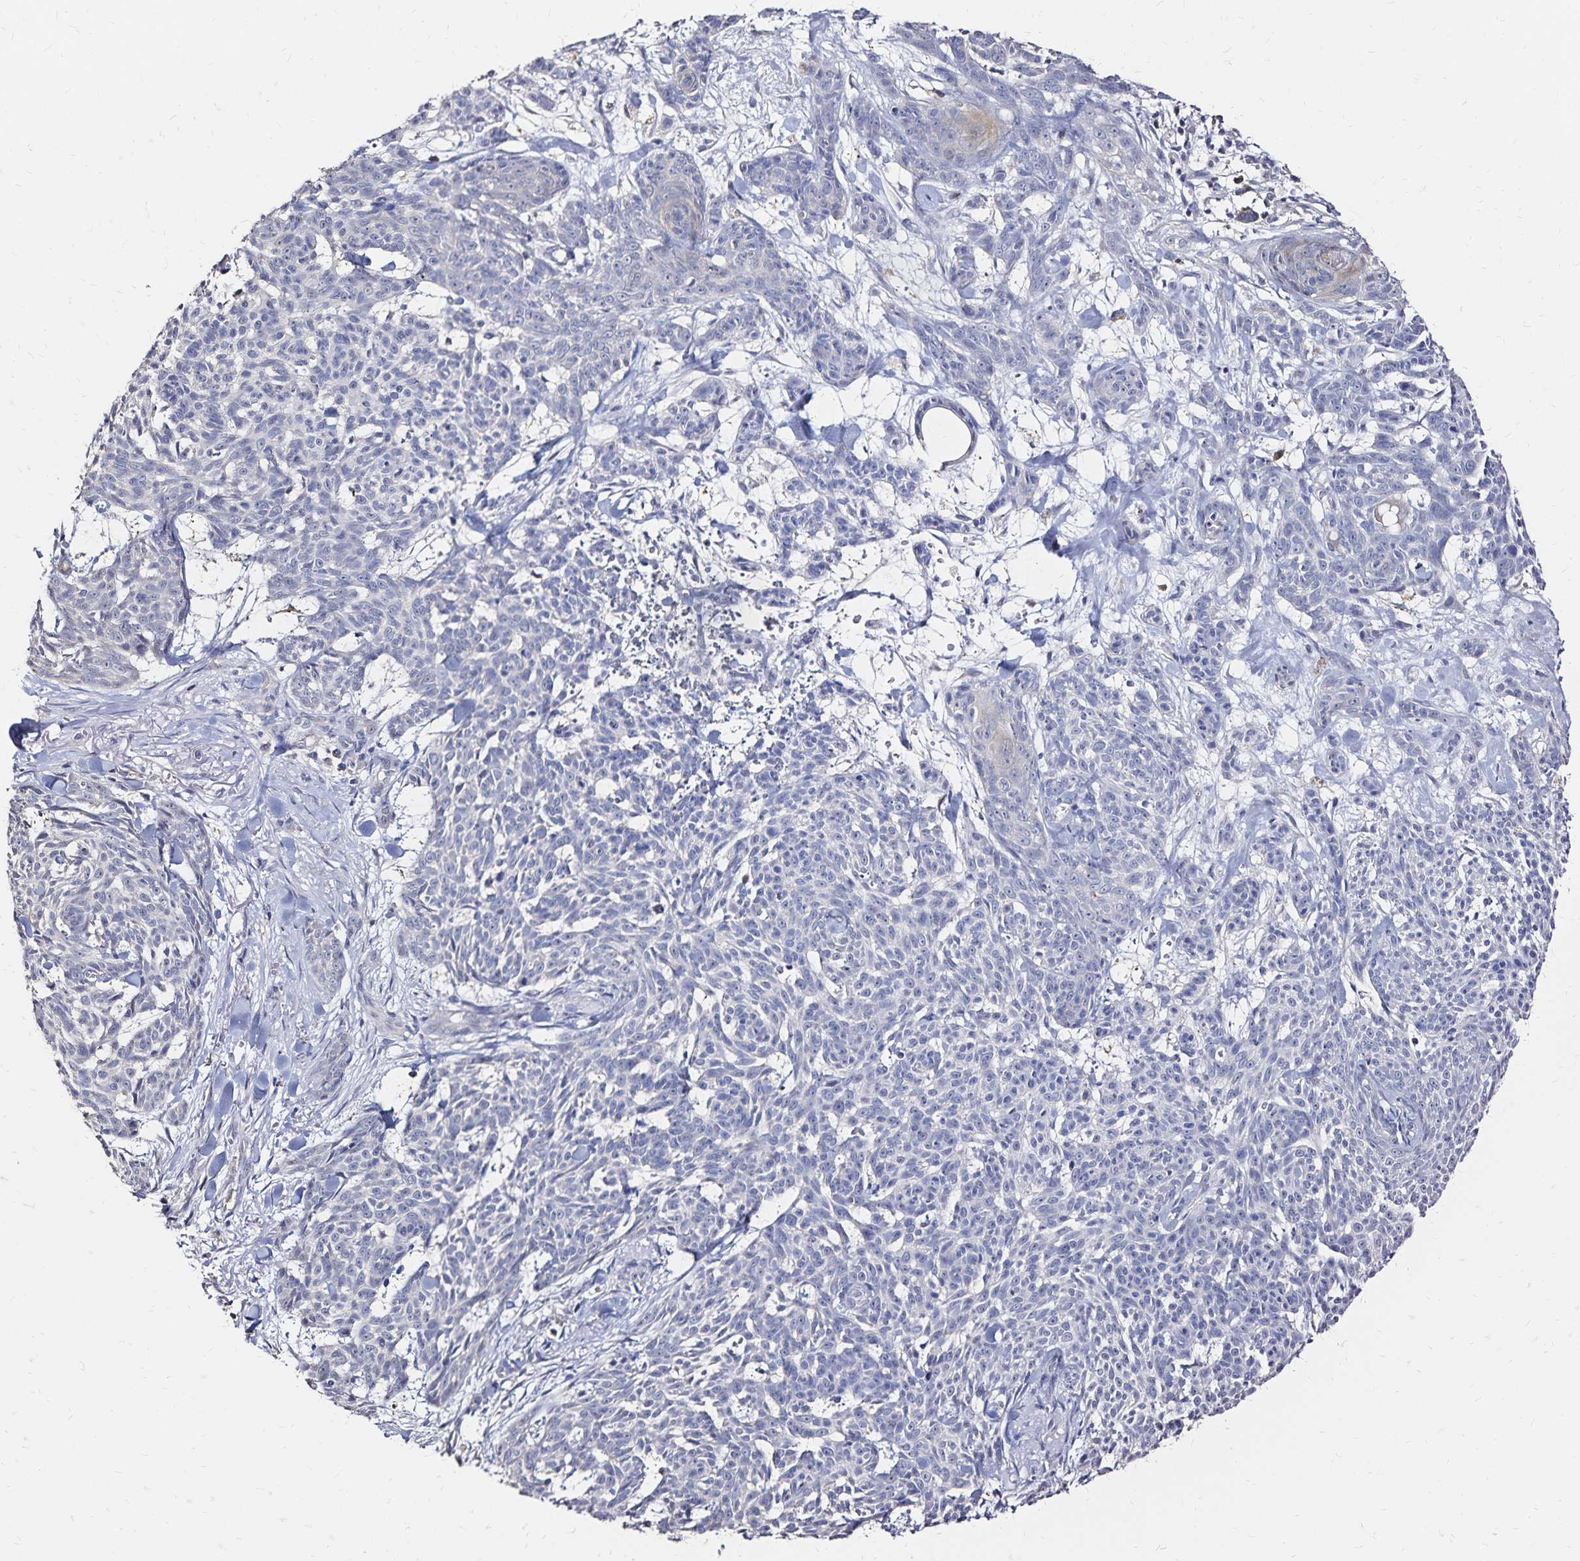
{"staining": {"intensity": "negative", "quantity": "none", "location": "none"}, "tissue": "skin cancer", "cell_type": "Tumor cells", "image_type": "cancer", "snomed": [{"axis": "morphology", "description": "Basal cell carcinoma"}, {"axis": "topography", "description": "Skin"}], "caption": "An image of skin cancer (basal cell carcinoma) stained for a protein displays no brown staining in tumor cells. The staining was performed using DAB (3,3'-diaminobenzidine) to visualize the protein expression in brown, while the nuclei were stained in blue with hematoxylin (Magnification: 20x).", "gene": "SLC5A1", "patient": {"sex": "female", "age": 93}}